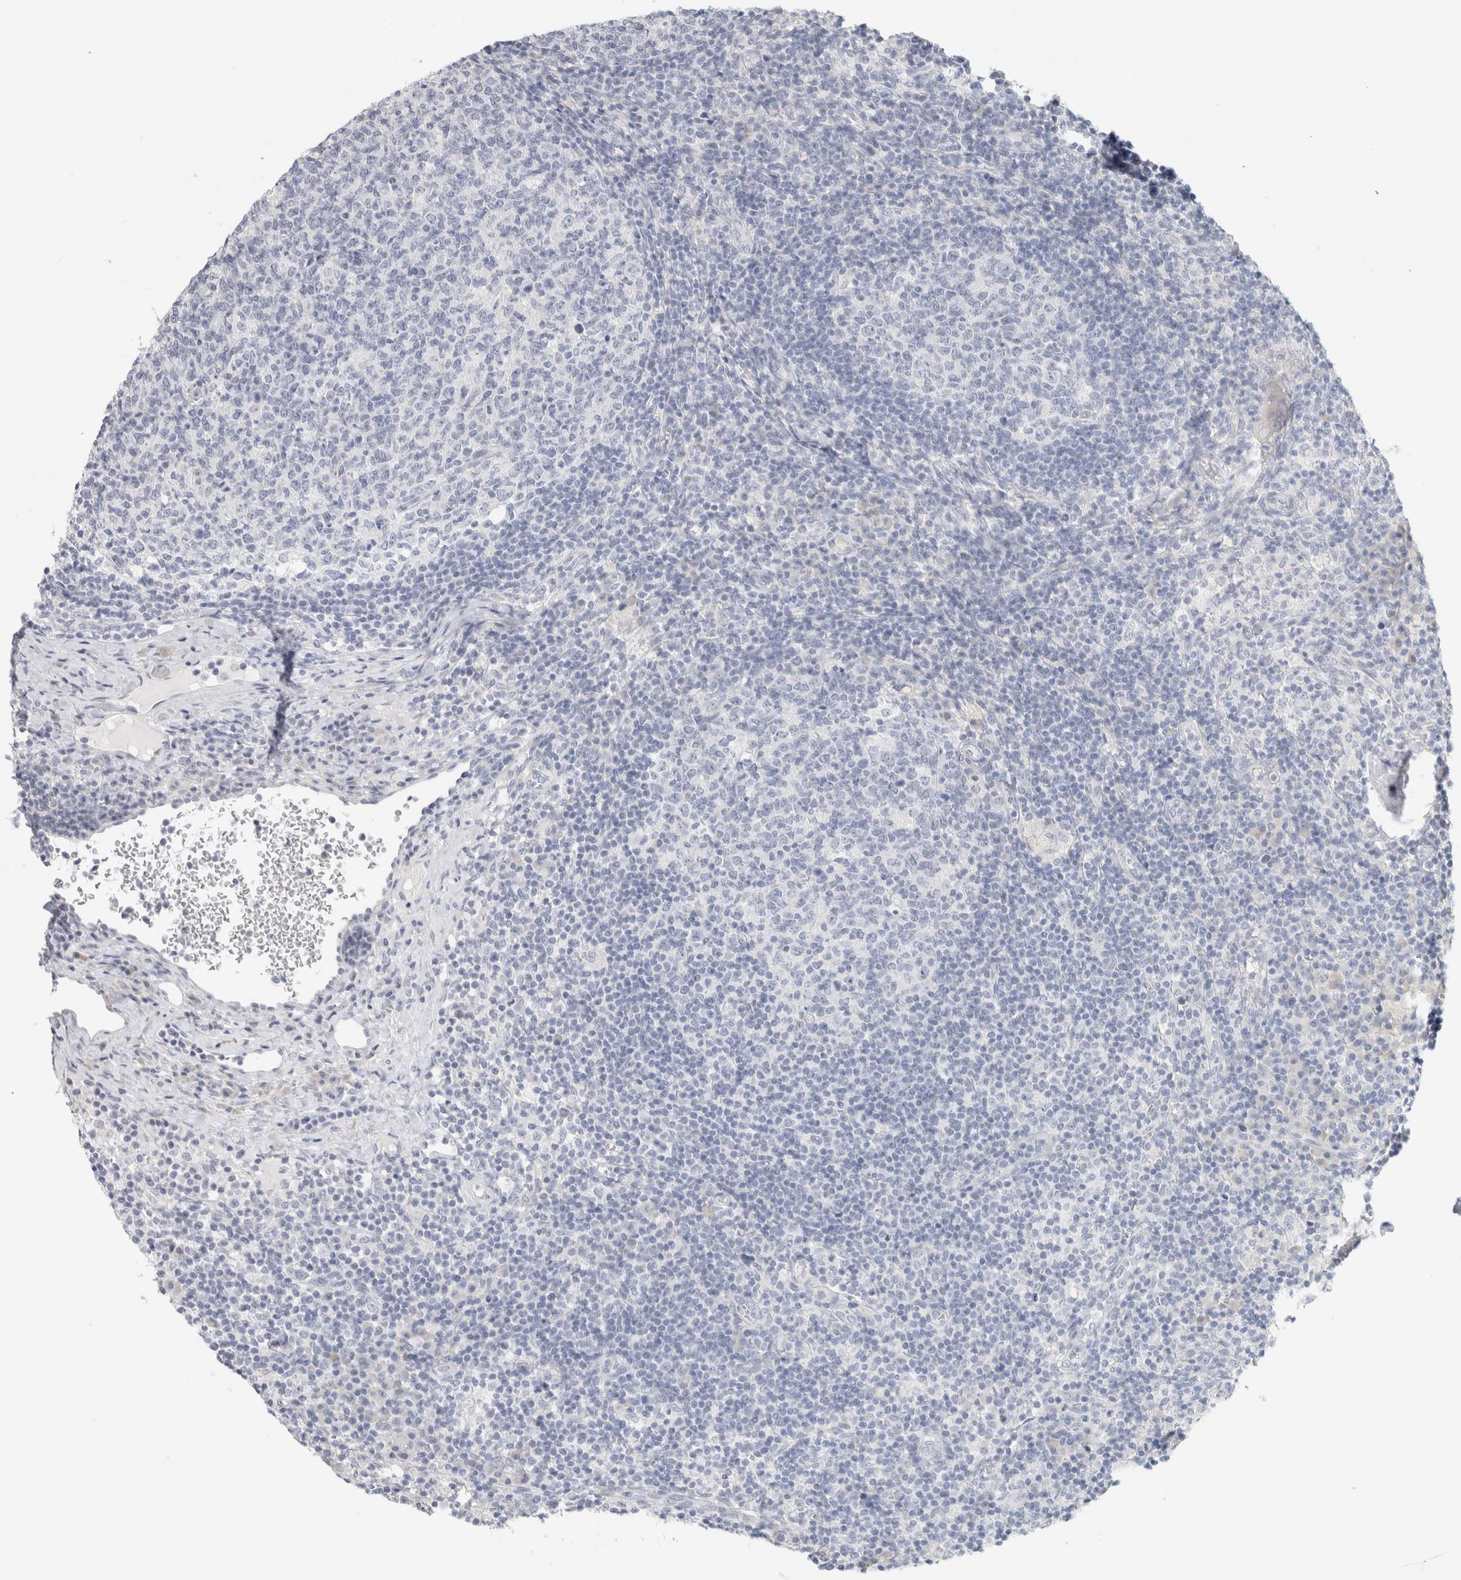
{"staining": {"intensity": "negative", "quantity": "none", "location": "none"}, "tissue": "lymph node", "cell_type": "Germinal center cells", "image_type": "normal", "snomed": [{"axis": "morphology", "description": "Normal tissue, NOS"}, {"axis": "morphology", "description": "Inflammation, NOS"}, {"axis": "topography", "description": "Lymph node"}], "caption": "Germinal center cells are negative for brown protein staining in unremarkable lymph node. (DAB immunohistochemistry with hematoxylin counter stain).", "gene": "NEFM", "patient": {"sex": "male", "age": 55}}